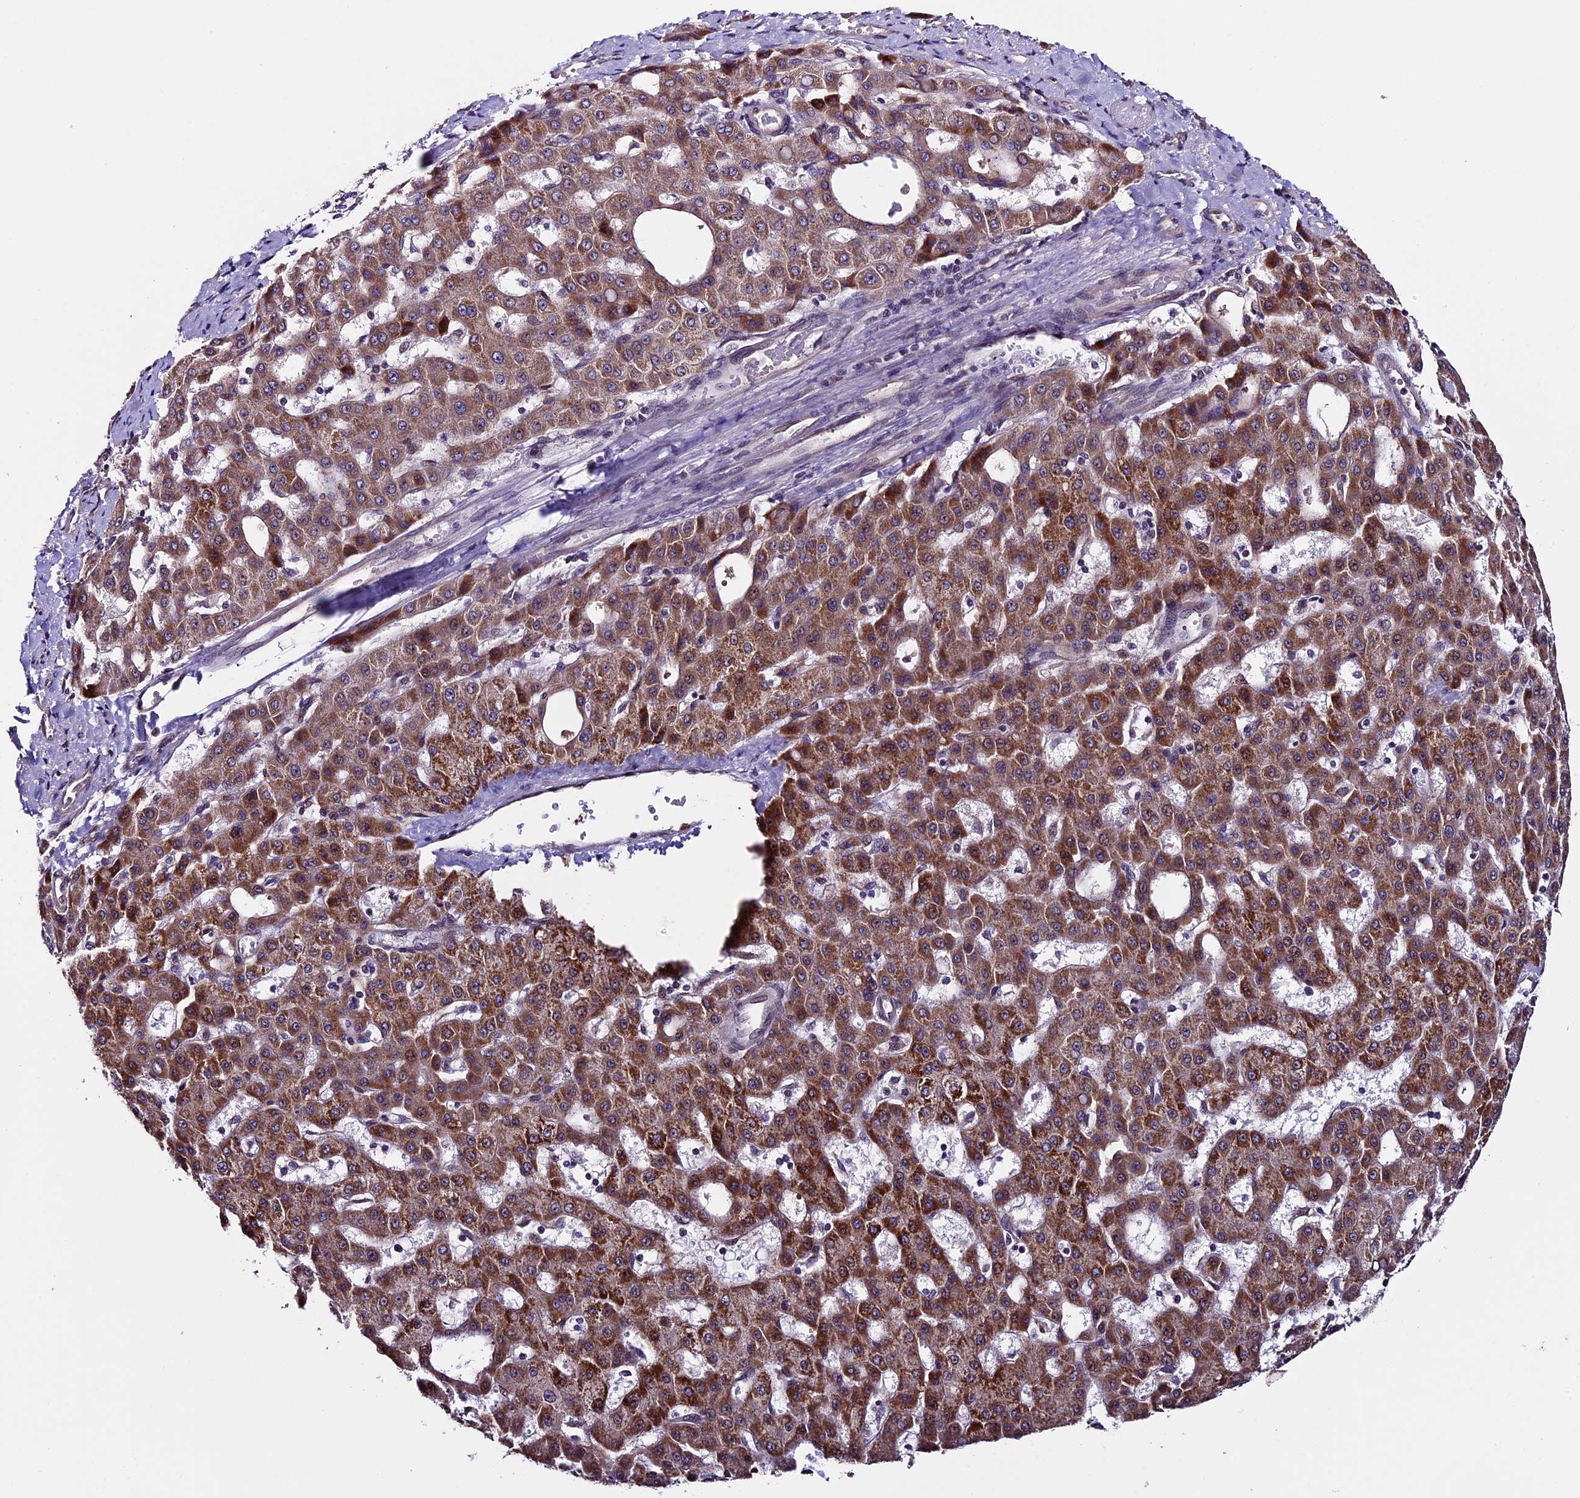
{"staining": {"intensity": "moderate", "quantity": ">75%", "location": "cytoplasmic/membranous"}, "tissue": "liver cancer", "cell_type": "Tumor cells", "image_type": "cancer", "snomed": [{"axis": "morphology", "description": "Carcinoma, Hepatocellular, NOS"}, {"axis": "topography", "description": "Liver"}], "caption": "Liver cancer stained with DAB (3,3'-diaminobenzidine) immunohistochemistry (IHC) shows medium levels of moderate cytoplasmic/membranous expression in about >75% of tumor cells.", "gene": "TMEM171", "patient": {"sex": "male", "age": 47}}